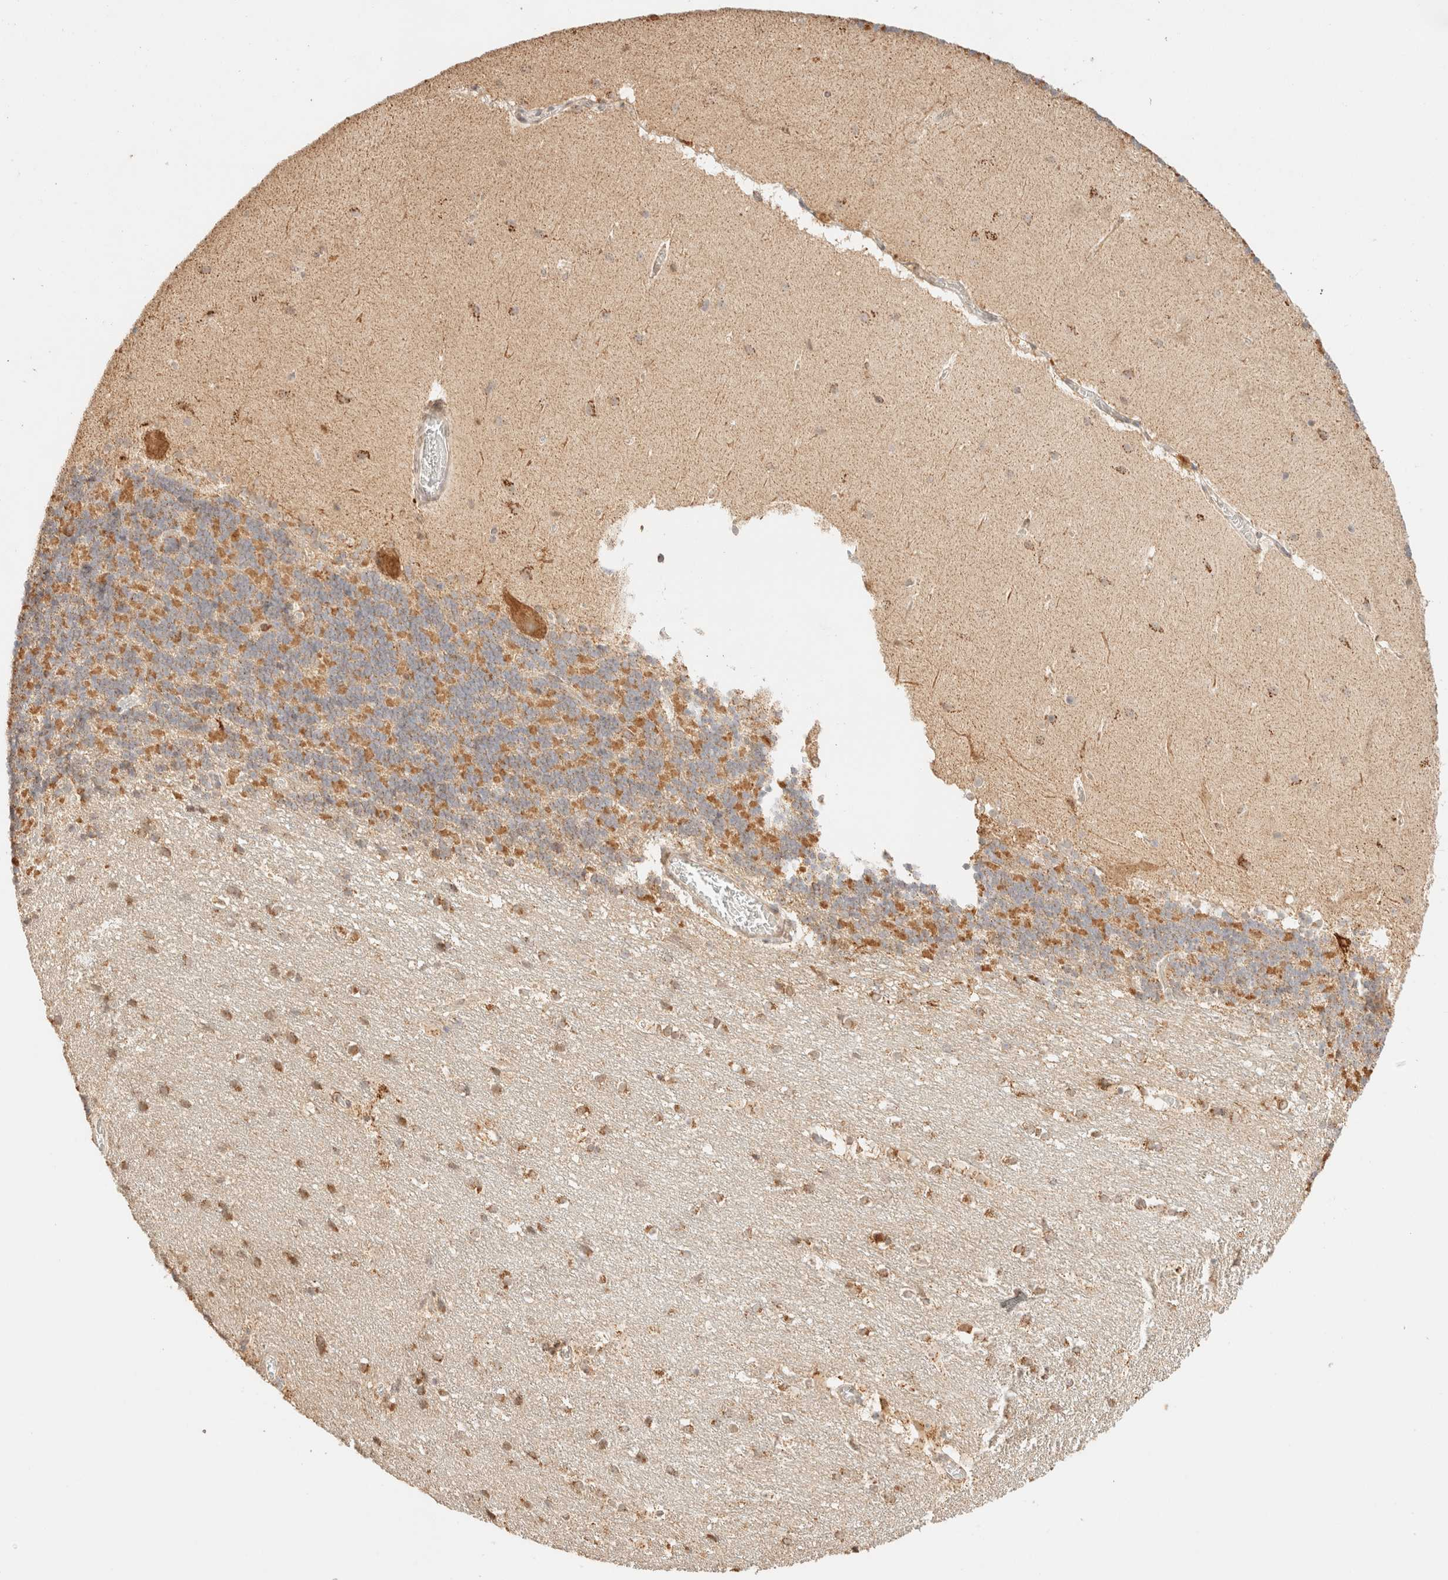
{"staining": {"intensity": "moderate", "quantity": "25%-75%", "location": "cytoplasmic/membranous"}, "tissue": "cerebellum", "cell_type": "Cells in granular layer", "image_type": "normal", "snomed": [{"axis": "morphology", "description": "Normal tissue, NOS"}, {"axis": "topography", "description": "Cerebellum"}], "caption": "A histopathology image of cerebellum stained for a protein demonstrates moderate cytoplasmic/membranous brown staining in cells in granular layer.", "gene": "TACO1", "patient": {"sex": "female", "age": 19}}